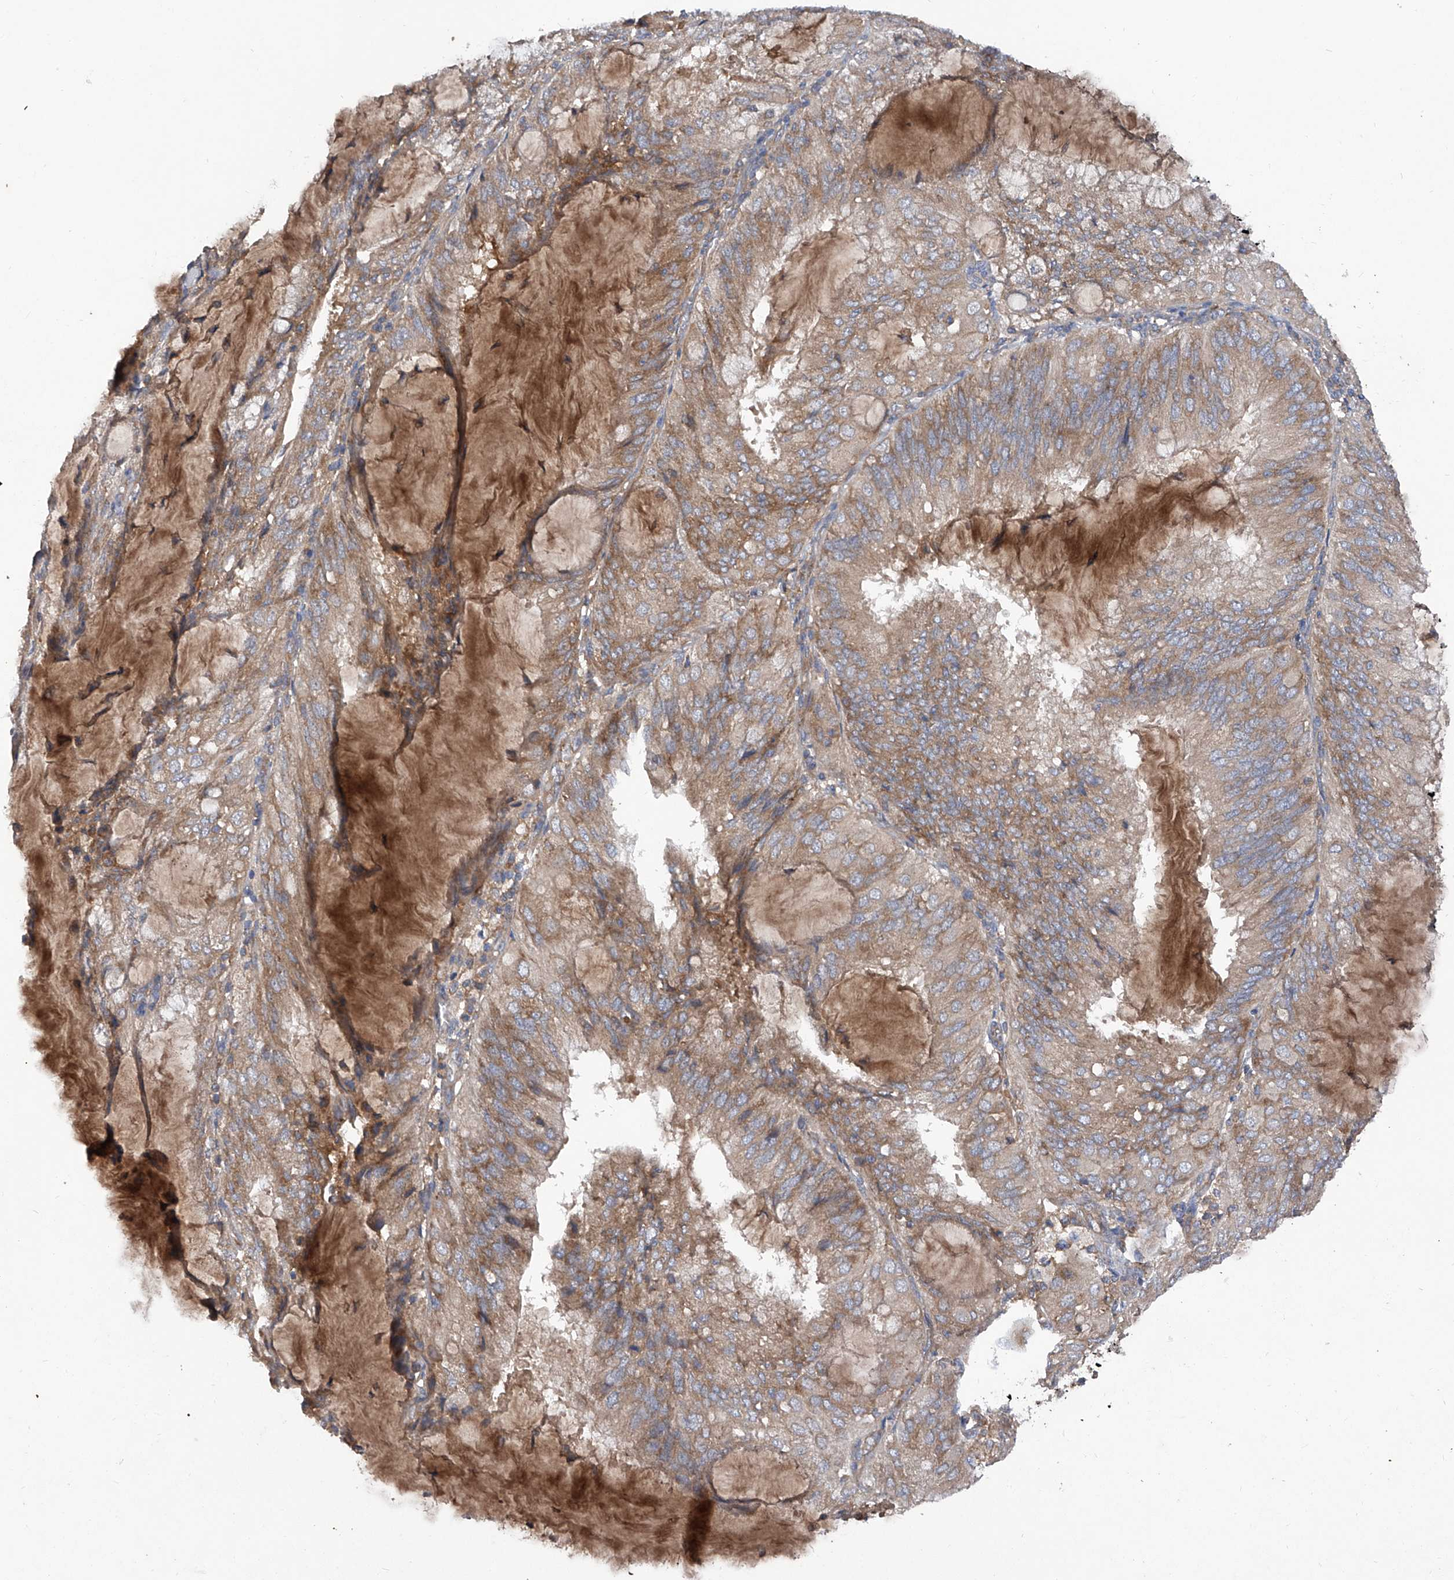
{"staining": {"intensity": "moderate", "quantity": ">75%", "location": "cytoplasmic/membranous"}, "tissue": "endometrial cancer", "cell_type": "Tumor cells", "image_type": "cancer", "snomed": [{"axis": "morphology", "description": "Adenocarcinoma, NOS"}, {"axis": "topography", "description": "Endometrium"}], "caption": "Immunohistochemical staining of human adenocarcinoma (endometrial) reveals moderate cytoplasmic/membranous protein staining in approximately >75% of tumor cells. (DAB (3,3'-diaminobenzidine) IHC with brightfield microscopy, high magnification).", "gene": "ASCC3", "patient": {"sex": "female", "age": 81}}